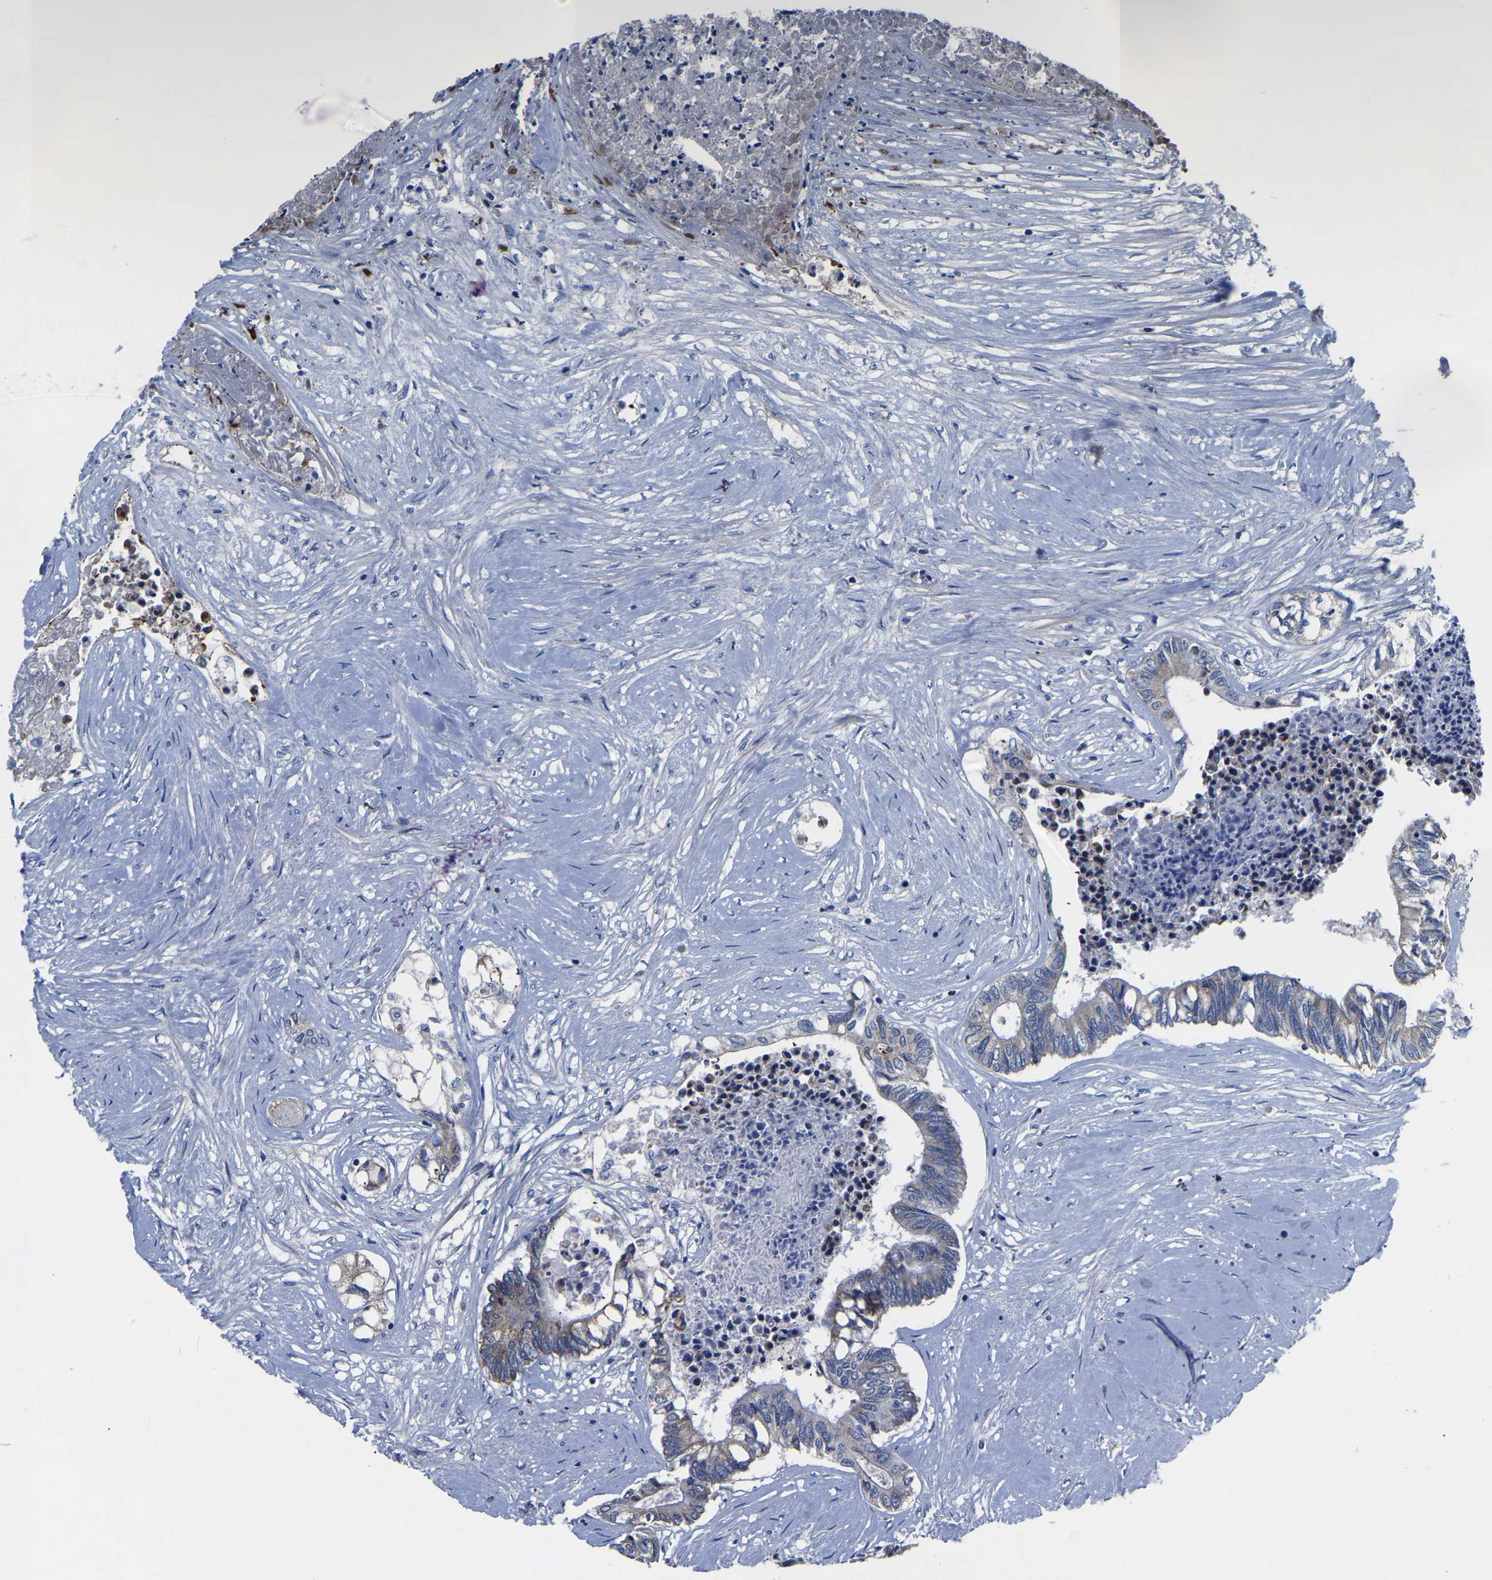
{"staining": {"intensity": "moderate", "quantity": "<25%", "location": "cytoplasmic/membranous"}, "tissue": "colorectal cancer", "cell_type": "Tumor cells", "image_type": "cancer", "snomed": [{"axis": "morphology", "description": "Adenocarcinoma, NOS"}, {"axis": "topography", "description": "Rectum"}], "caption": "The immunohistochemical stain labels moderate cytoplasmic/membranous positivity in tumor cells of colorectal adenocarcinoma tissue.", "gene": "FGD5", "patient": {"sex": "male", "age": 63}}